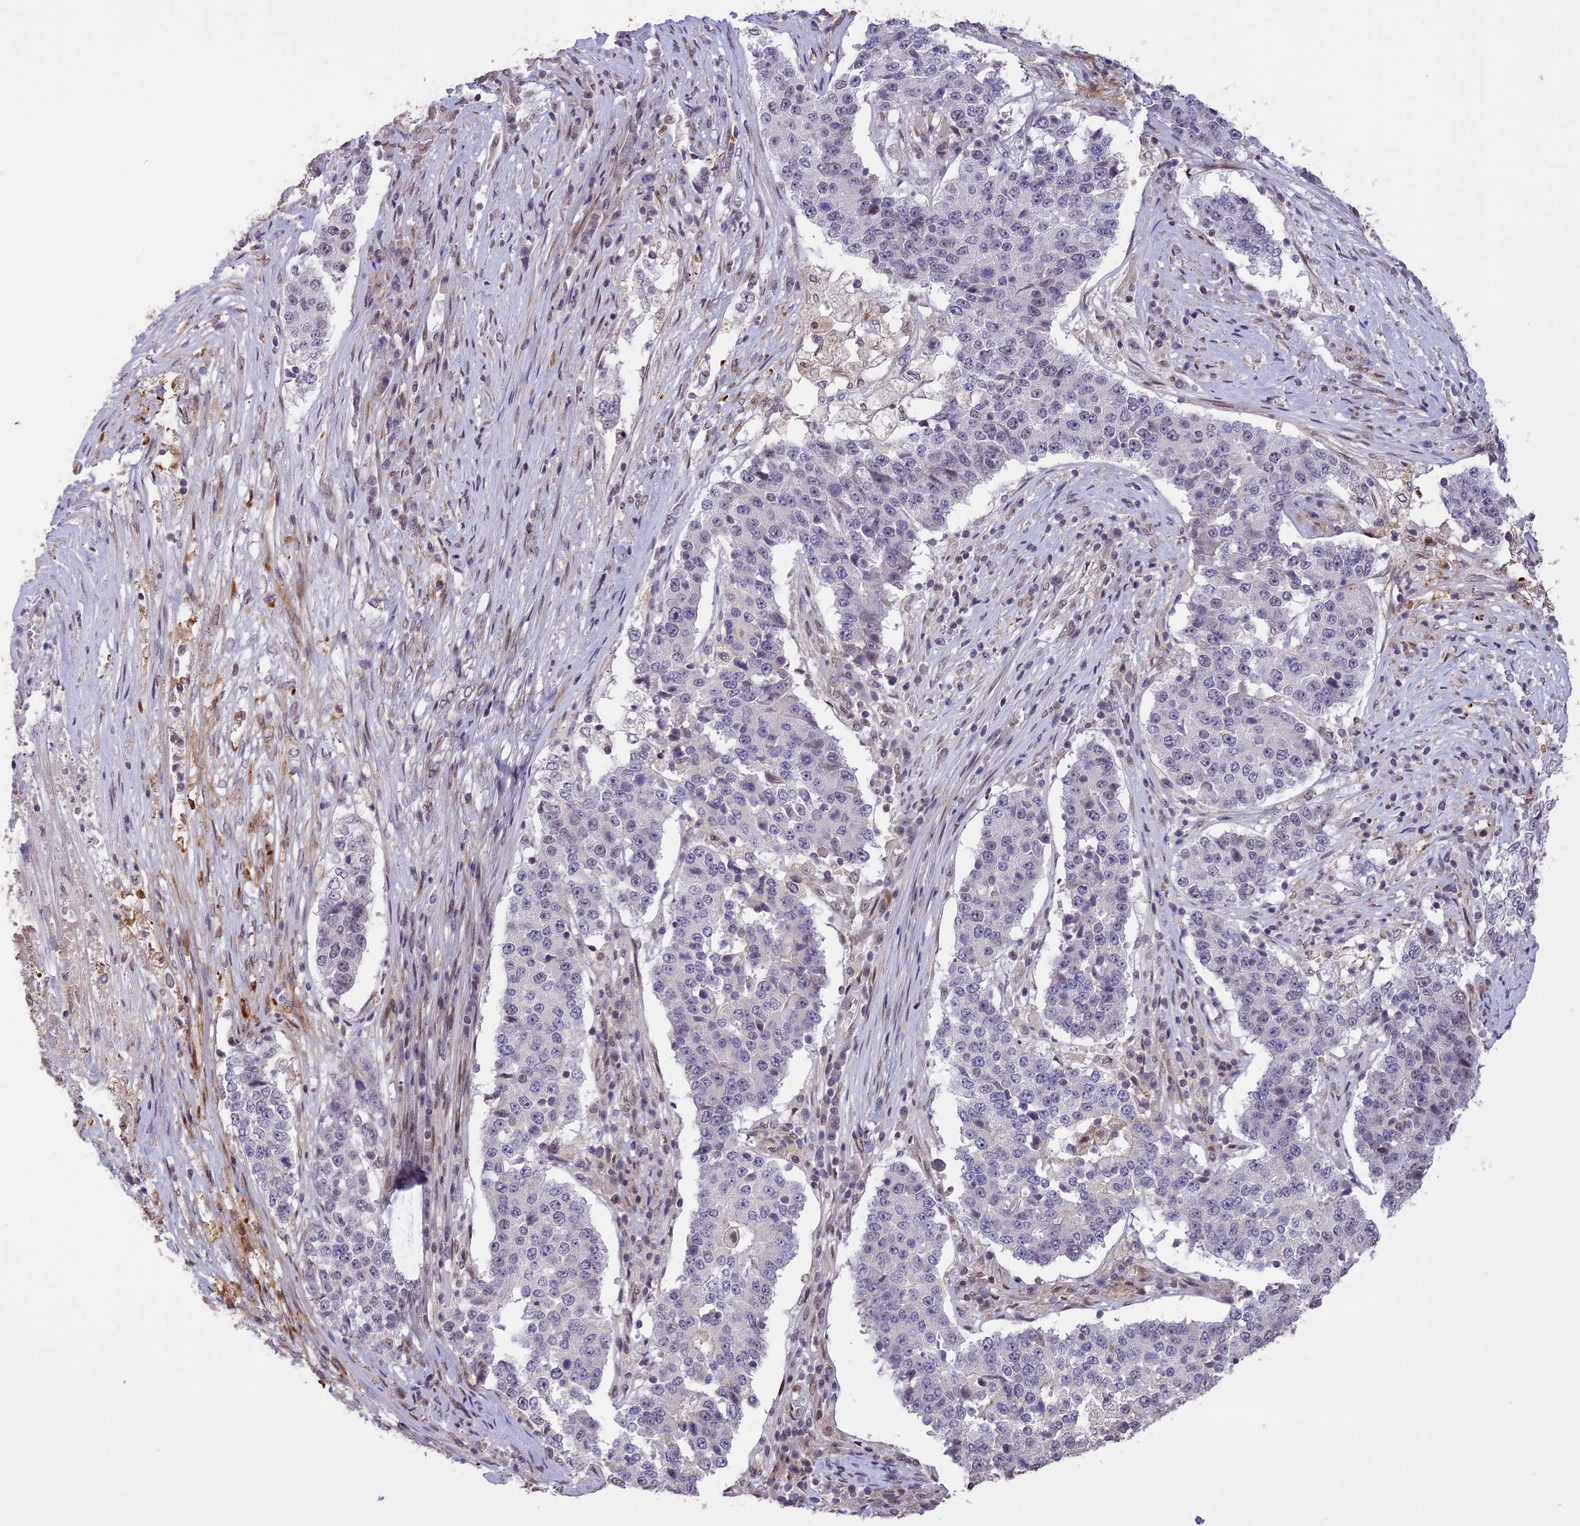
{"staining": {"intensity": "negative", "quantity": "none", "location": "none"}, "tissue": "stomach cancer", "cell_type": "Tumor cells", "image_type": "cancer", "snomed": [{"axis": "morphology", "description": "Adenocarcinoma, NOS"}, {"axis": "topography", "description": "Stomach"}], "caption": "High power microscopy image of an immunohistochemistry (IHC) histopathology image of stomach adenocarcinoma, revealing no significant expression in tumor cells.", "gene": "PRELID2", "patient": {"sex": "male", "age": 59}}